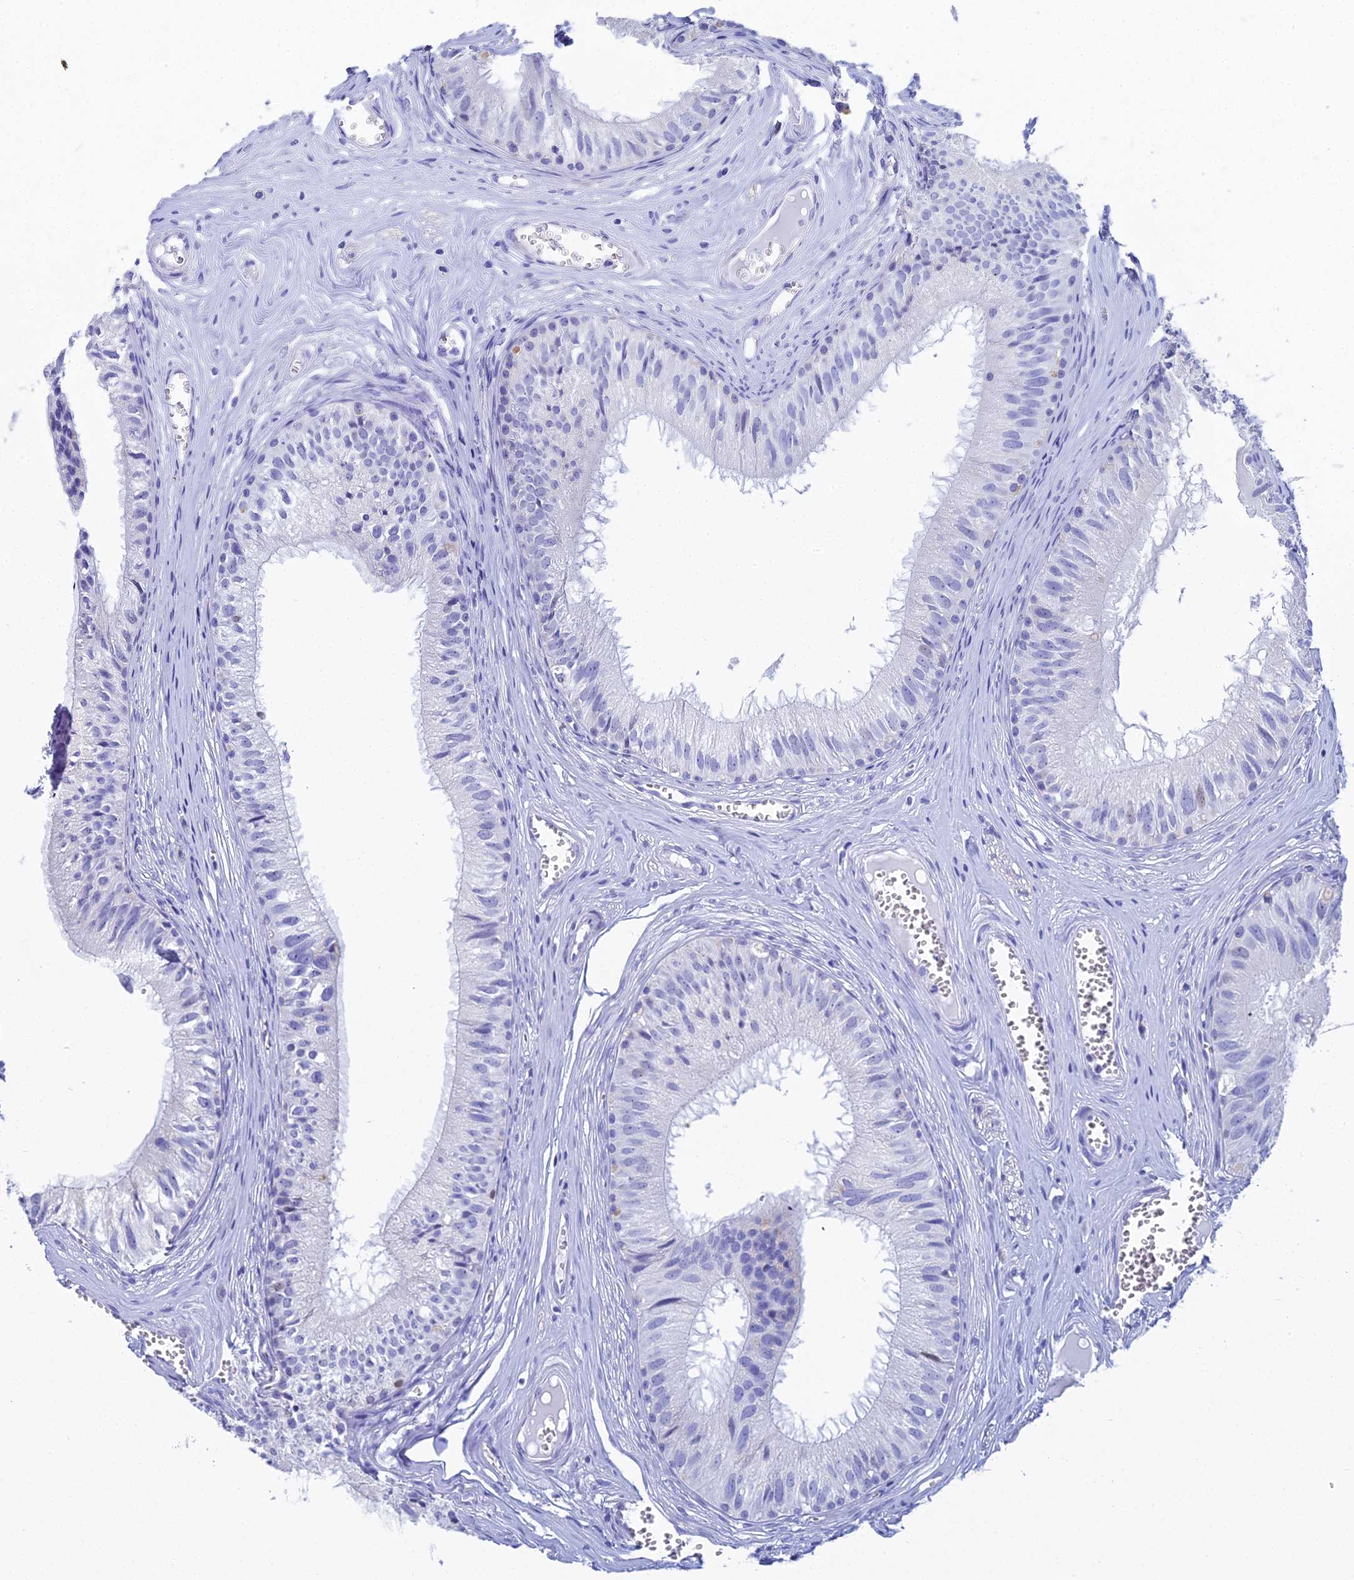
{"staining": {"intensity": "negative", "quantity": "none", "location": "none"}, "tissue": "epididymis", "cell_type": "Glandular cells", "image_type": "normal", "snomed": [{"axis": "morphology", "description": "Normal tissue, NOS"}, {"axis": "topography", "description": "Epididymis"}], "caption": "Epididymis stained for a protein using IHC shows no positivity glandular cells.", "gene": "MCM2", "patient": {"sex": "male", "age": 36}}